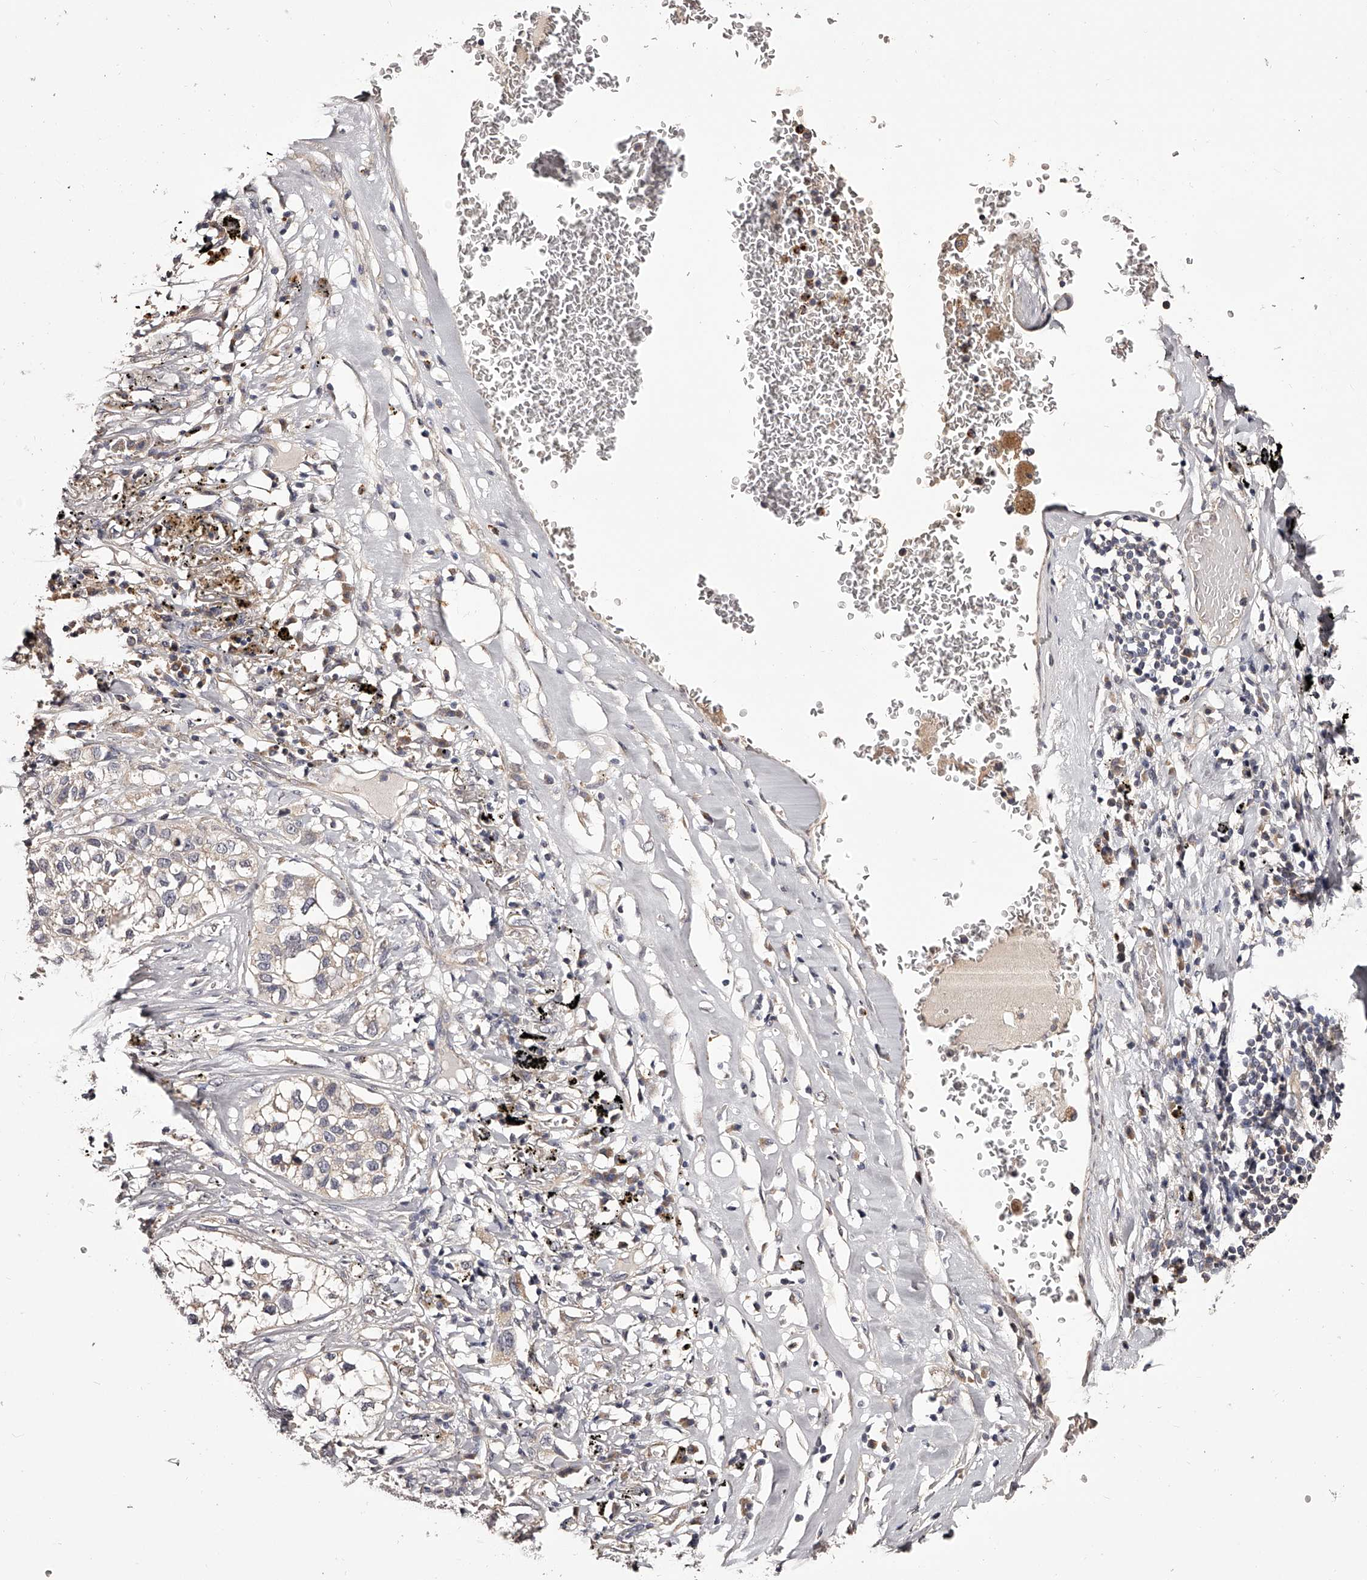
{"staining": {"intensity": "negative", "quantity": "none", "location": "none"}, "tissue": "lung cancer", "cell_type": "Tumor cells", "image_type": "cancer", "snomed": [{"axis": "morphology", "description": "Adenocarcinoma, NOS"}, {"axis": "topography", "description": "Lung"}], "caption": "Histopathology image shows no protein positivity in tumor cells of lung adenocarcinoma tissue.", "gene": "ODF2L", "patient": {"sex": "male", "age": 63}}